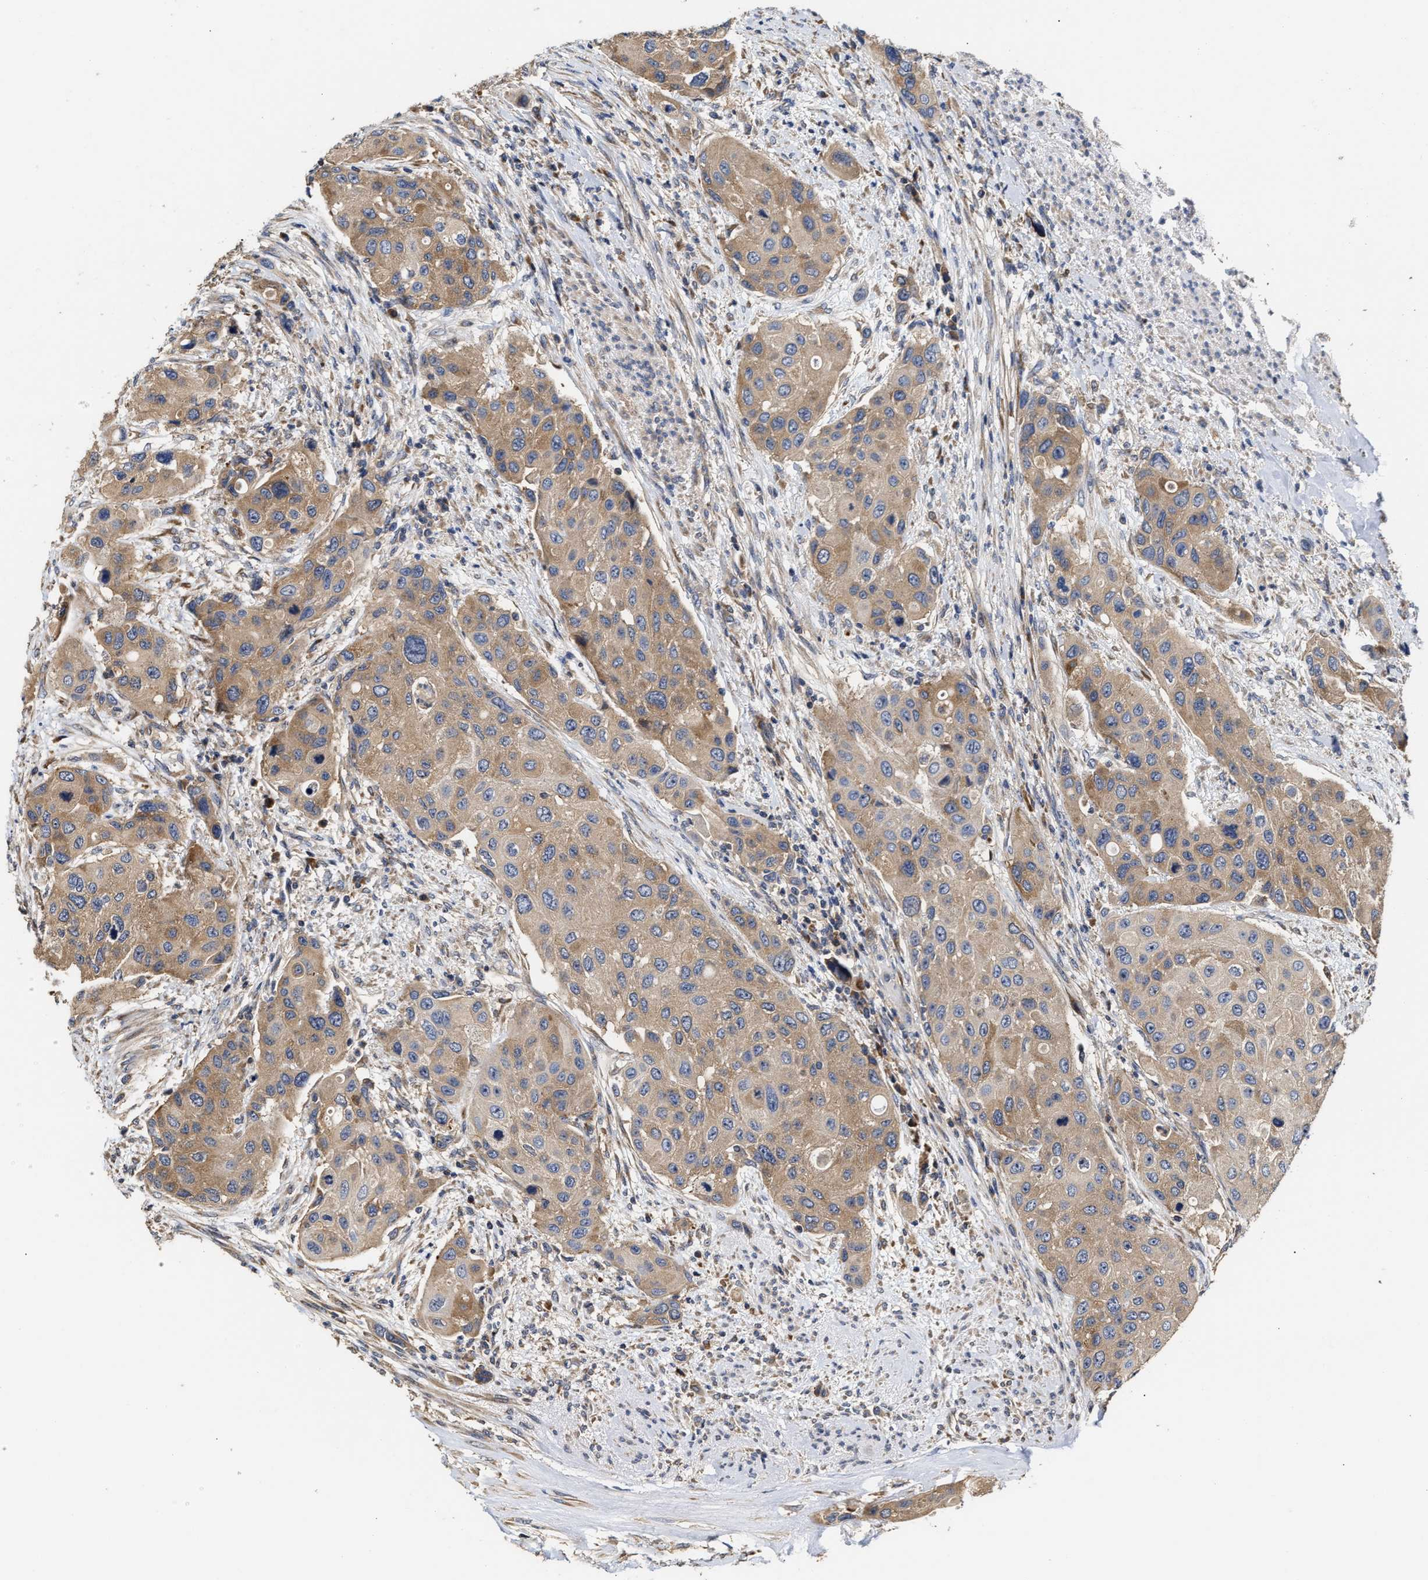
{"staining": {"intensity": "moderate", "quantity": ">75%", "location": "cytoplasmic/membranous"}, "tissue": "urothelial cancer", "cell_type": "Tumor cells", "image_type": "cancer", "snomed": [{"axis": "morphology", "description": "Urothelial carcinoma, High grade"}, {"axis": "topography", "description": "Urinary bladder"}], "caption": "Approximately >75% of tumor cells in high-grade urothelial carcinoma demonstrate moderate cytoplasmic/membranous protein staining as visualized by brown immunohistochemical staining.", "gene": "CLIP2", "patient": {"sex": "female", "age": 56}}